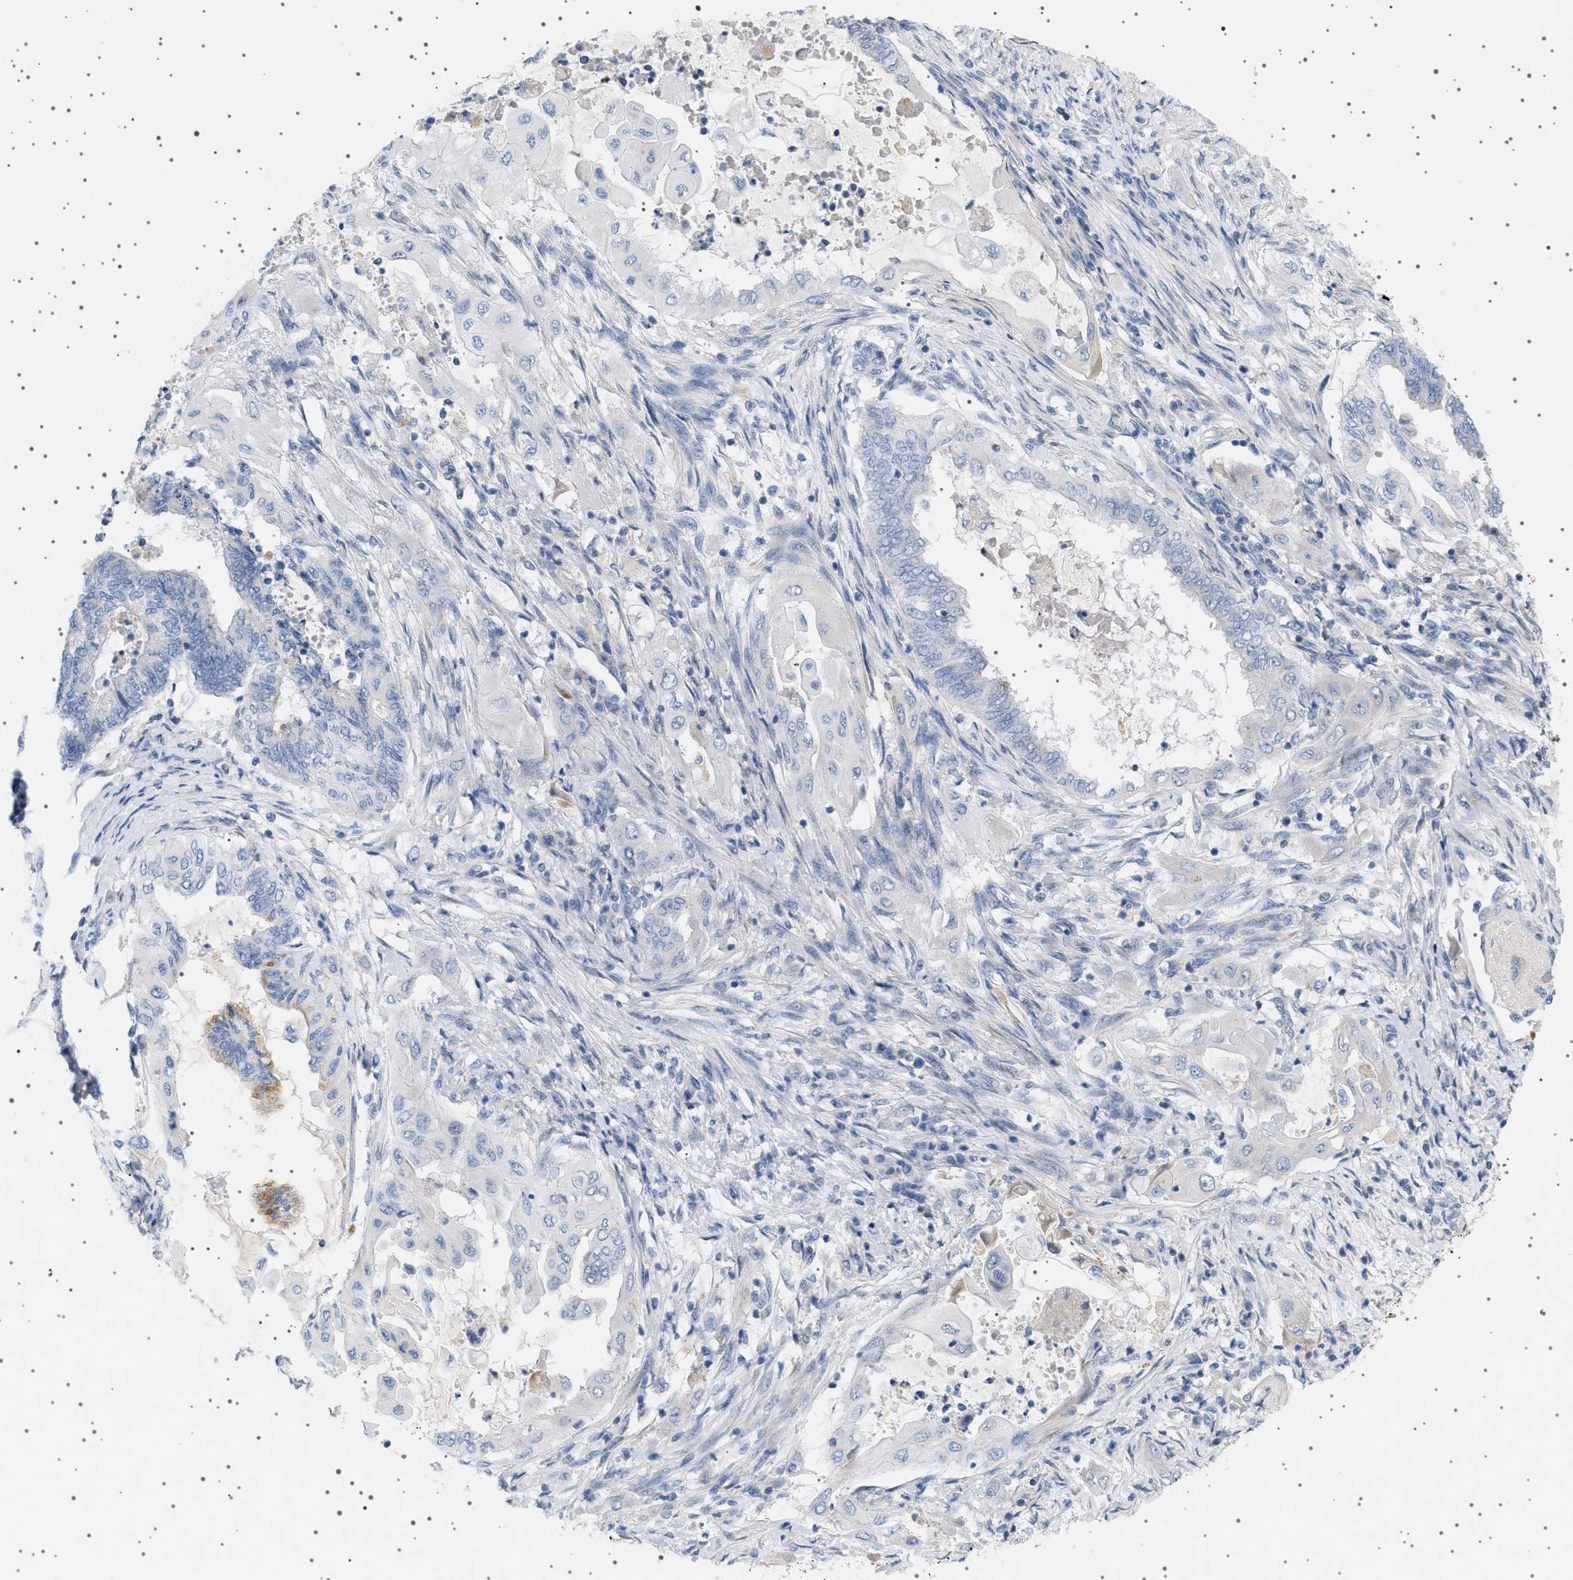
{"staining": {"intensity": "negative", "quantity": "none", "location": "none"}, "tissue": "endometrial cancer", "cell_type": "Tumor cells", "image_type": "cancer", "snomed": [{"axis": "morphology", "description": "Adenocarcinoma, NOS"}, {"axis": "topography", "description": "Uterus"}, {"axis": "topography", "description": "Endometrium"}], "caption": "DAB (3,3'-diaminobenzidine) immunohistochemical staining of human endometrial cancer exhibits no significant expression in tumor cells.", "gene": "ADCY10", "patient": {"sex": "female", "age": 70}}